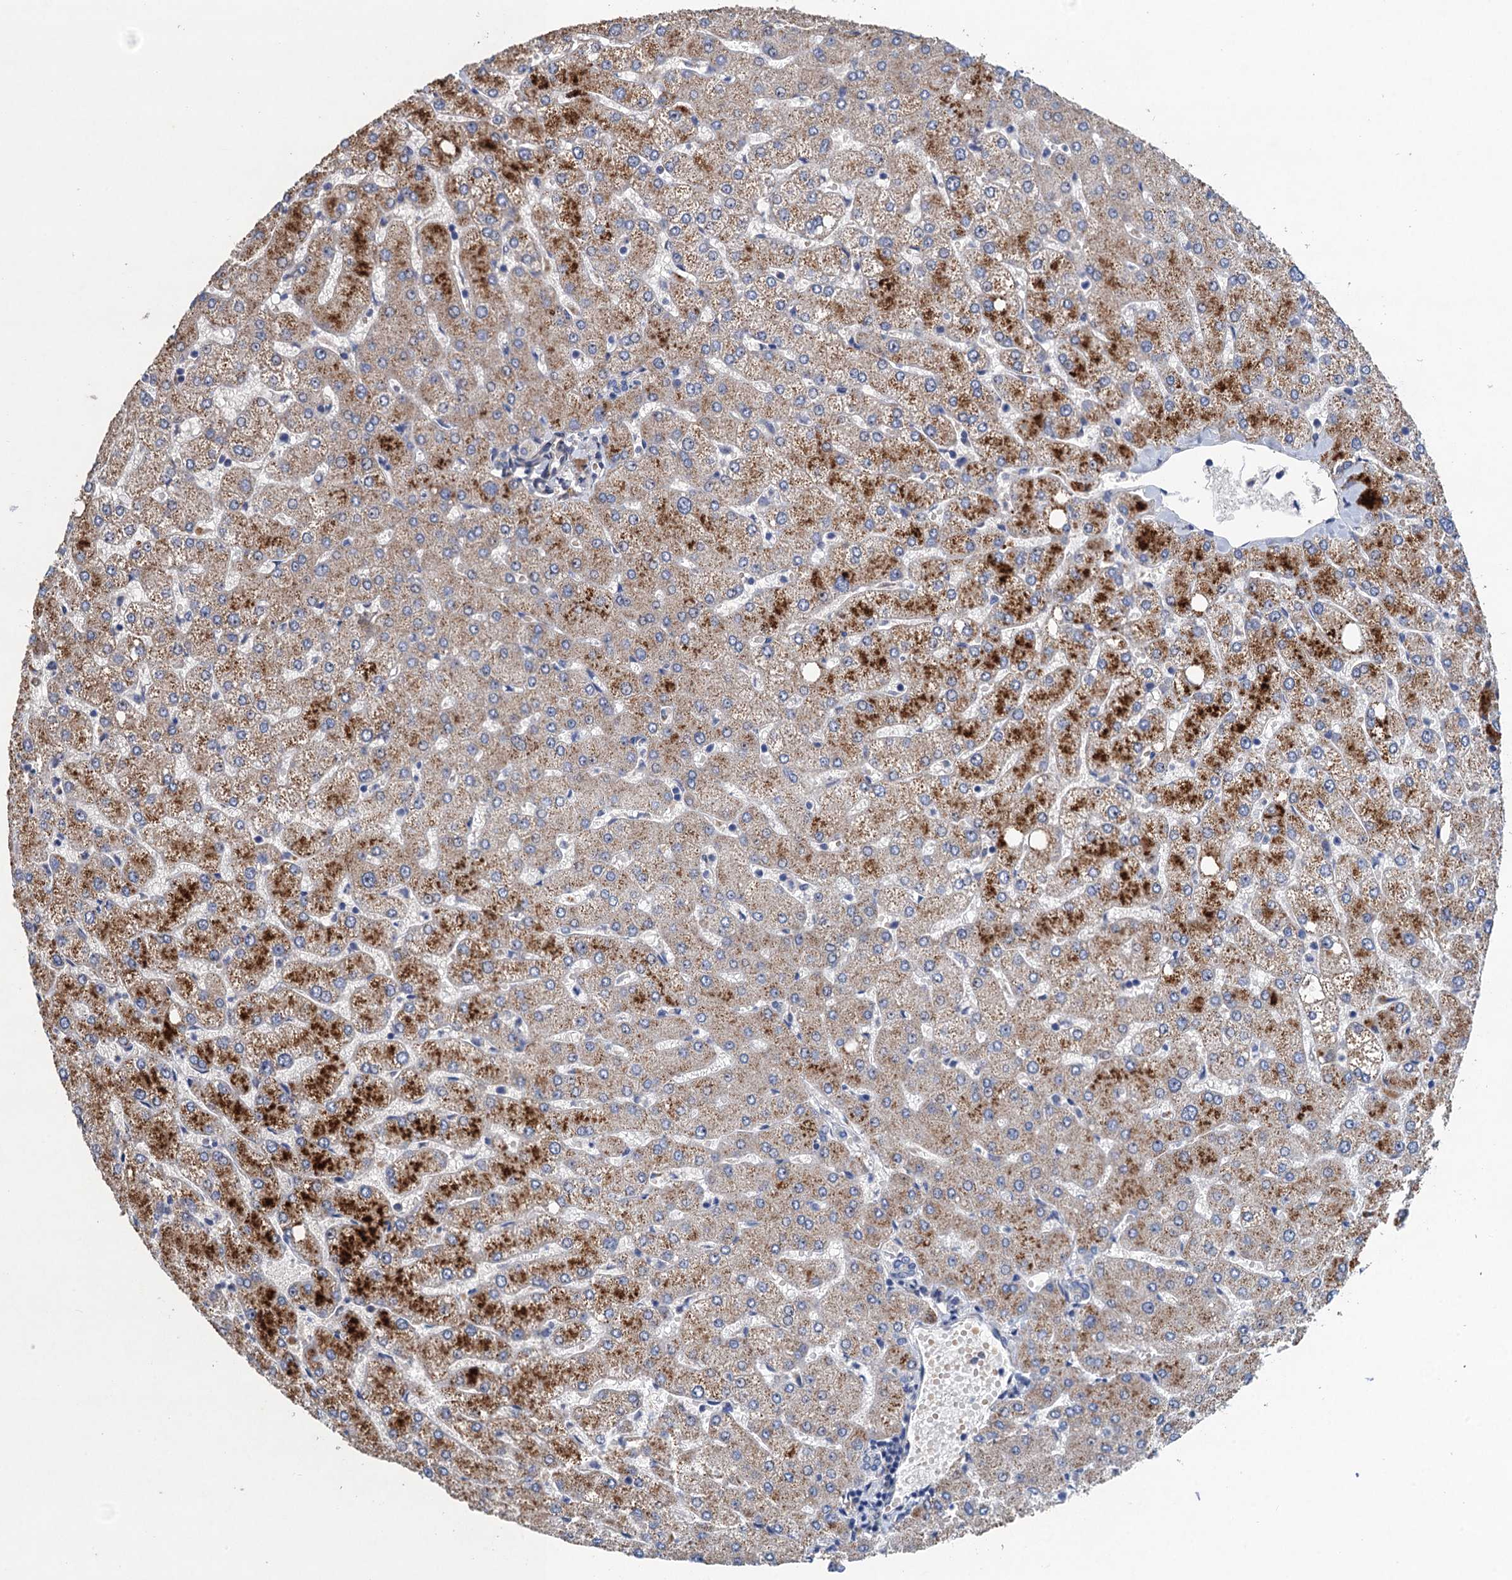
{"staining": {"intensity": "negative", "quantity": "none", "location": "none"}, "tissue": "liver", "cell_type": "Cholangiocytes", "image_type": "normal", "snomed": [{"axis": "morphology", "description": "Normal tissue, NOS"}, {"axis": "topography", "description": "Liver"}], "caption": "DAB immunohistochemical staining of benign liver shows no significant positivity in cholangiocytes.", "gene": "TRAF7", "patient": {"sex": "female", "age": 54}}